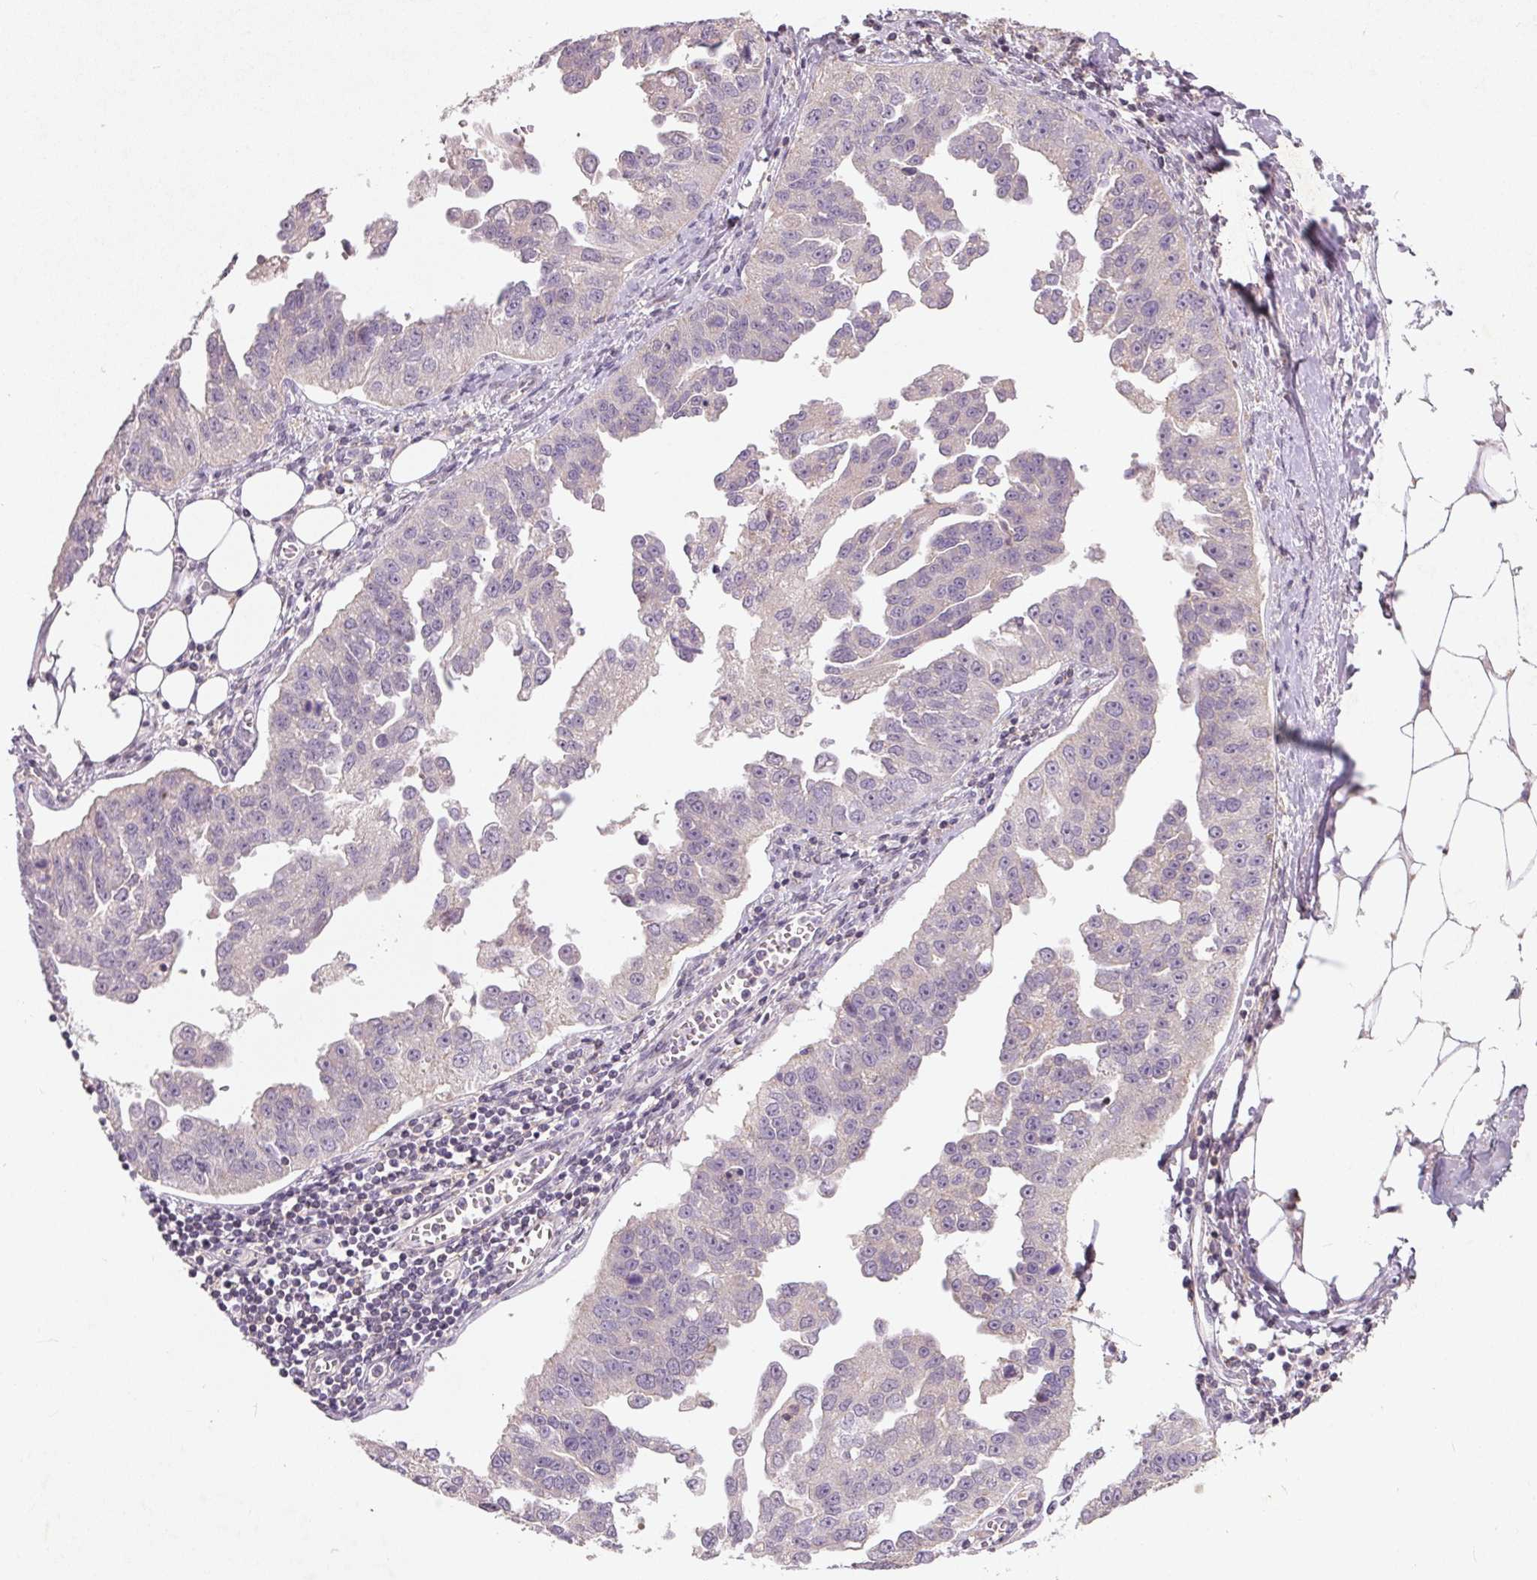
{"staining": {"intensity": "negative", "quantity": "none", "location": "none"}, "tissue": "ovarian cancer", "cell_type": "Tumor cells", "image_type": "cancer", "snomed": [{"axis": "morphology", "description": "Cystadenocarcinoma, serous, NOS"}, {"axis": "topography", "description": "Ovary"}], "caption": "High magnification brightfield microscopy of ovarian cancer (serous cystadenocarcinoma) stained with DAB (3,3'-diaminobenzidine) (brown) and counterstained with hematoxylin (blue): tumor cells show no significant staining. (Stains: DAB (3,3'-diaminobenzidine) immunohistochemistry with hematoxylin counter stain, Microscopy: brightfield microscopy at high magnification).", "gene": "KCNK15", "patient": {"sex": "female", "age": 75}}